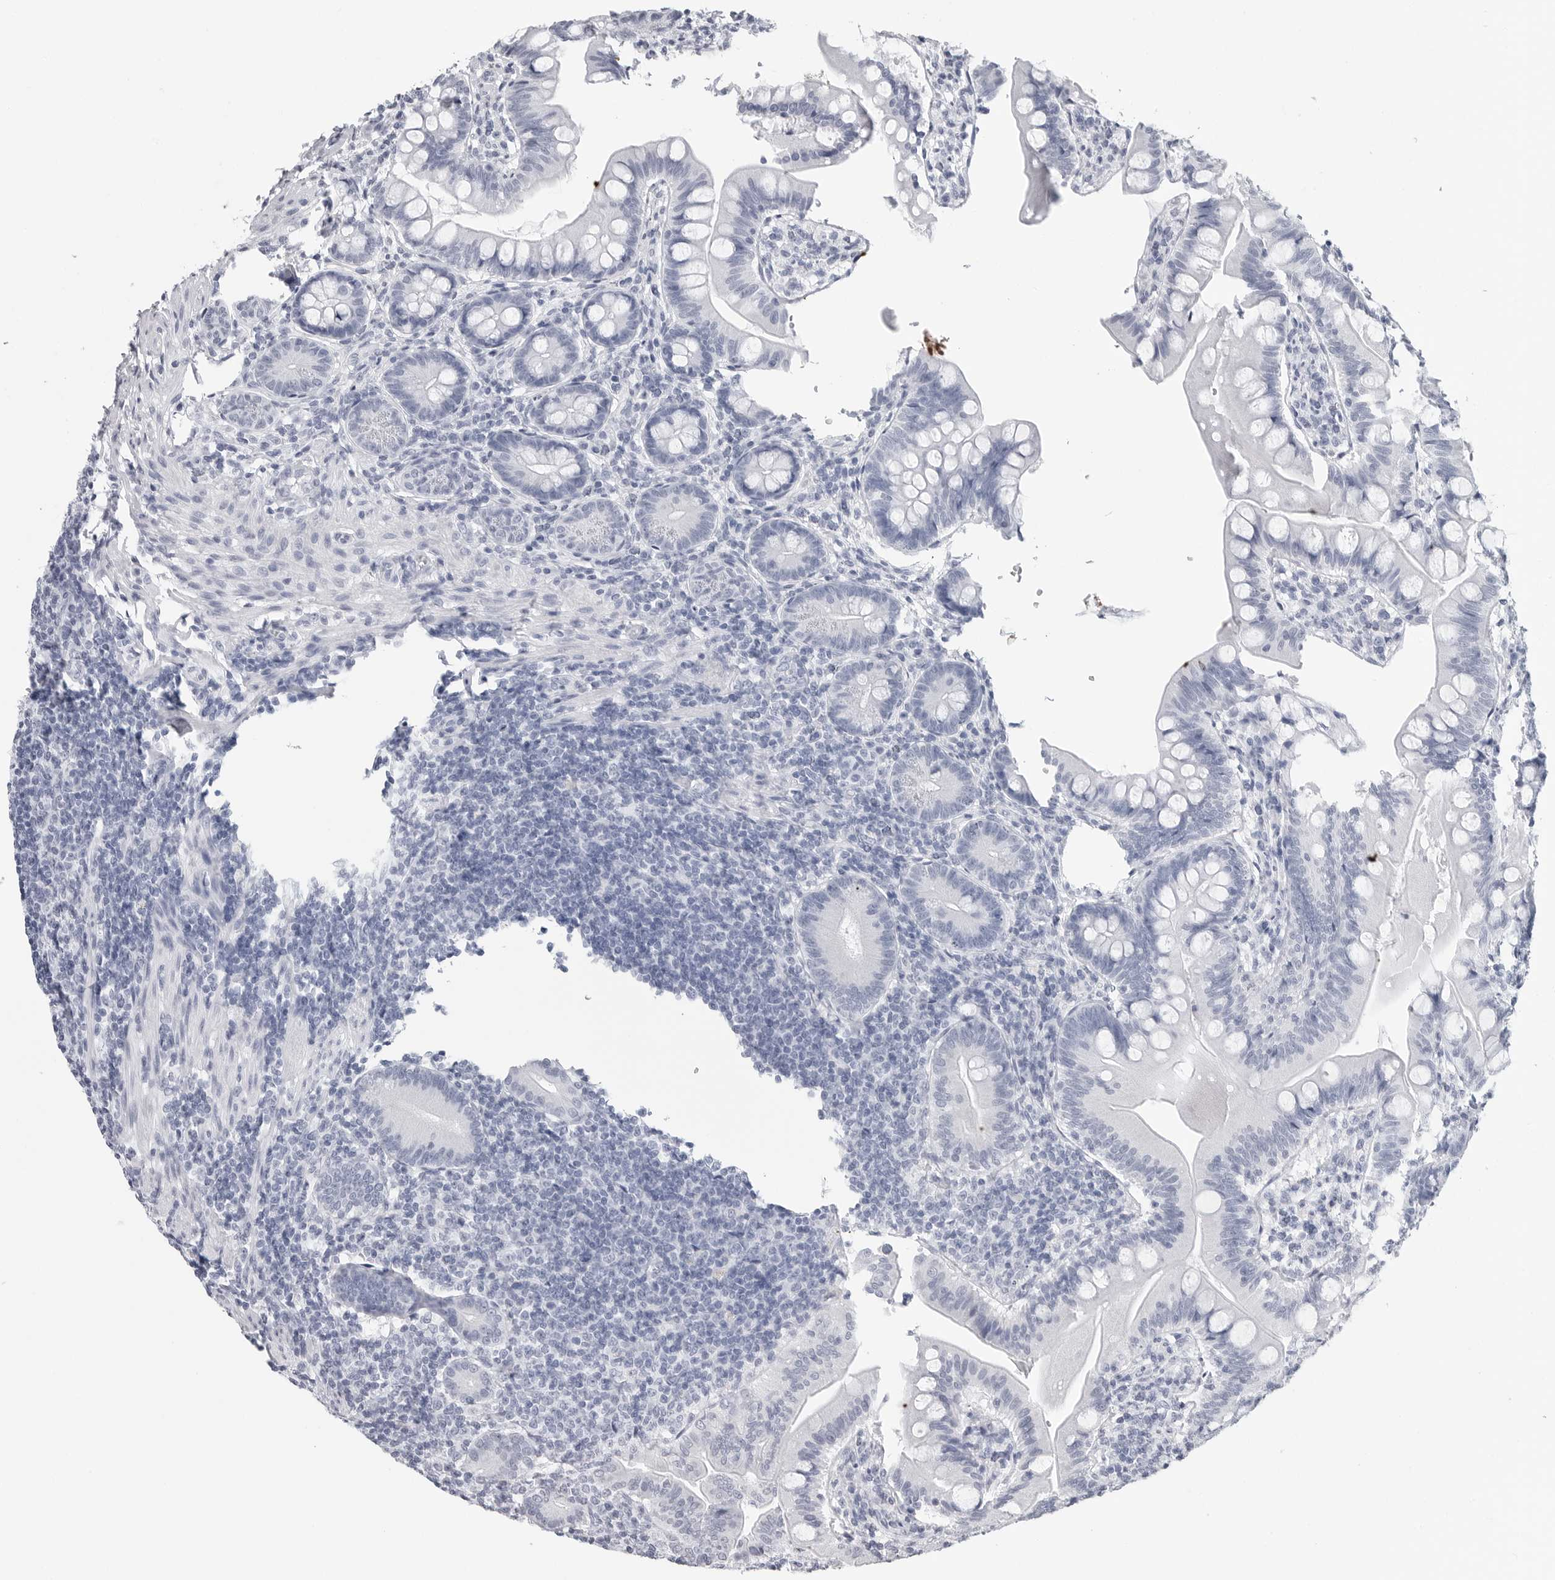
{"staining": {"intensity": "negative", "quantity": "none", "location": "none"}, "tissue": "small intestine", "cell_type": "Glandular cells", "image_type": "normal", "snomed": [{"axis": "morphology", "description": "Normal tissue, NOS"}, {"axis": "topography", "description": "Small intestine"}], "caption": "Glandular cells are negative for brown protein staining in benign small intestine. (DAB (3,3'-diaminobenzidine) immunohistochemistry (IHC) with hematoxylin counter stain).", "gene": "CSH1", "patient": {"sex": "male", "age": 7}}